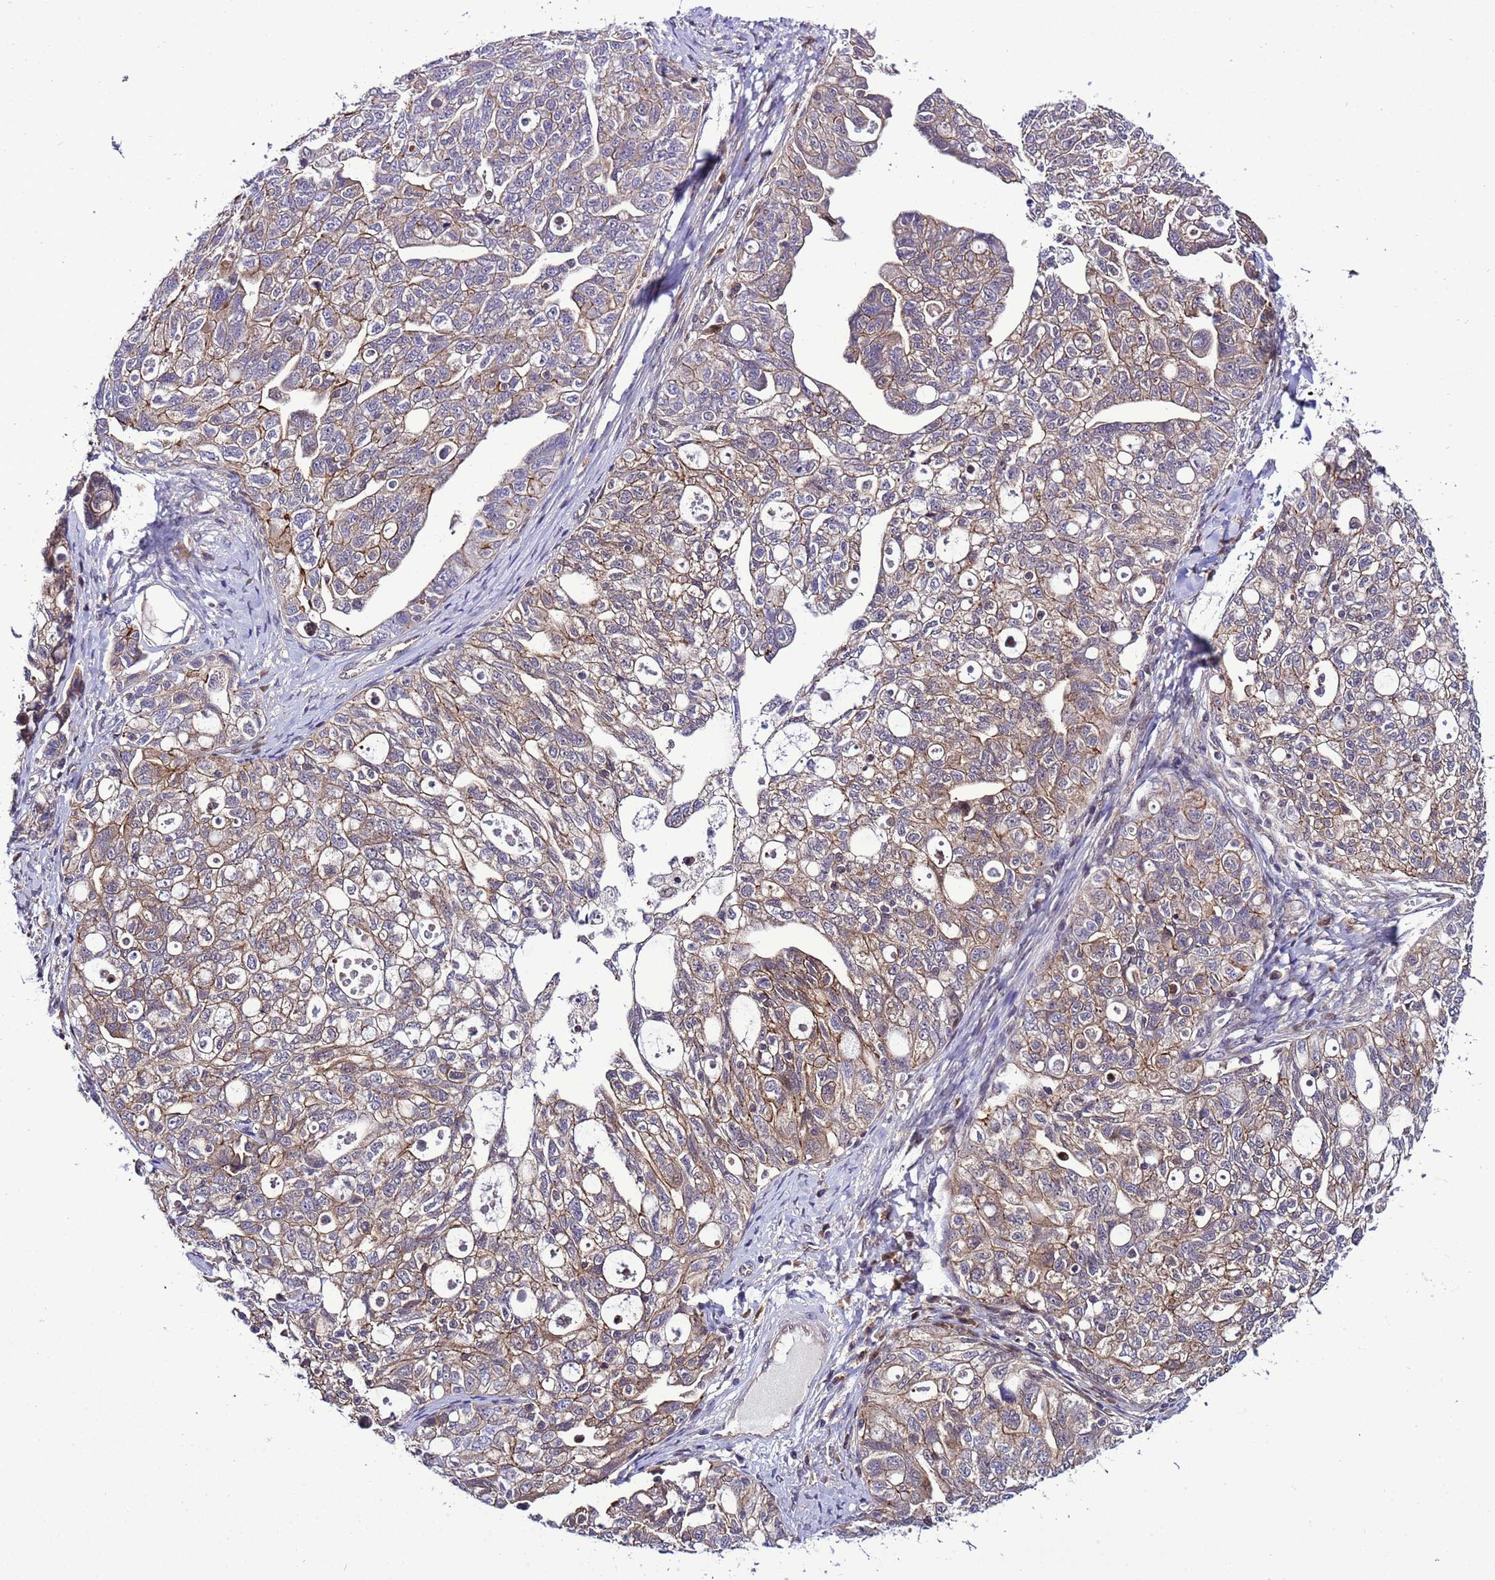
{"staining": {"intensity": "moderate", "quantity": "25%-75%", "location": "cytoplasmic/membranous"}, "tissue": "ovarian cancer", "cell_type": "Tumor cells", "image_type": "cancer", "snomed": [{"axis": "morphology", "description": "Carcinoma, NOS"}, {"axis": "morphology", "description": "Cystadenocarcinoma, serous, NOS"}, {"axis": "topography", "description": "Ovary"}], "caption": "Human ovarian cancer (carcinoma) stained for a protein (brown) exhibits moderate cytoplasmic/membranous positive staining in approximately 25%-75% of tumor cells.", "gene": "RASD1", "patient": {"sex": "female", "age": 69}}